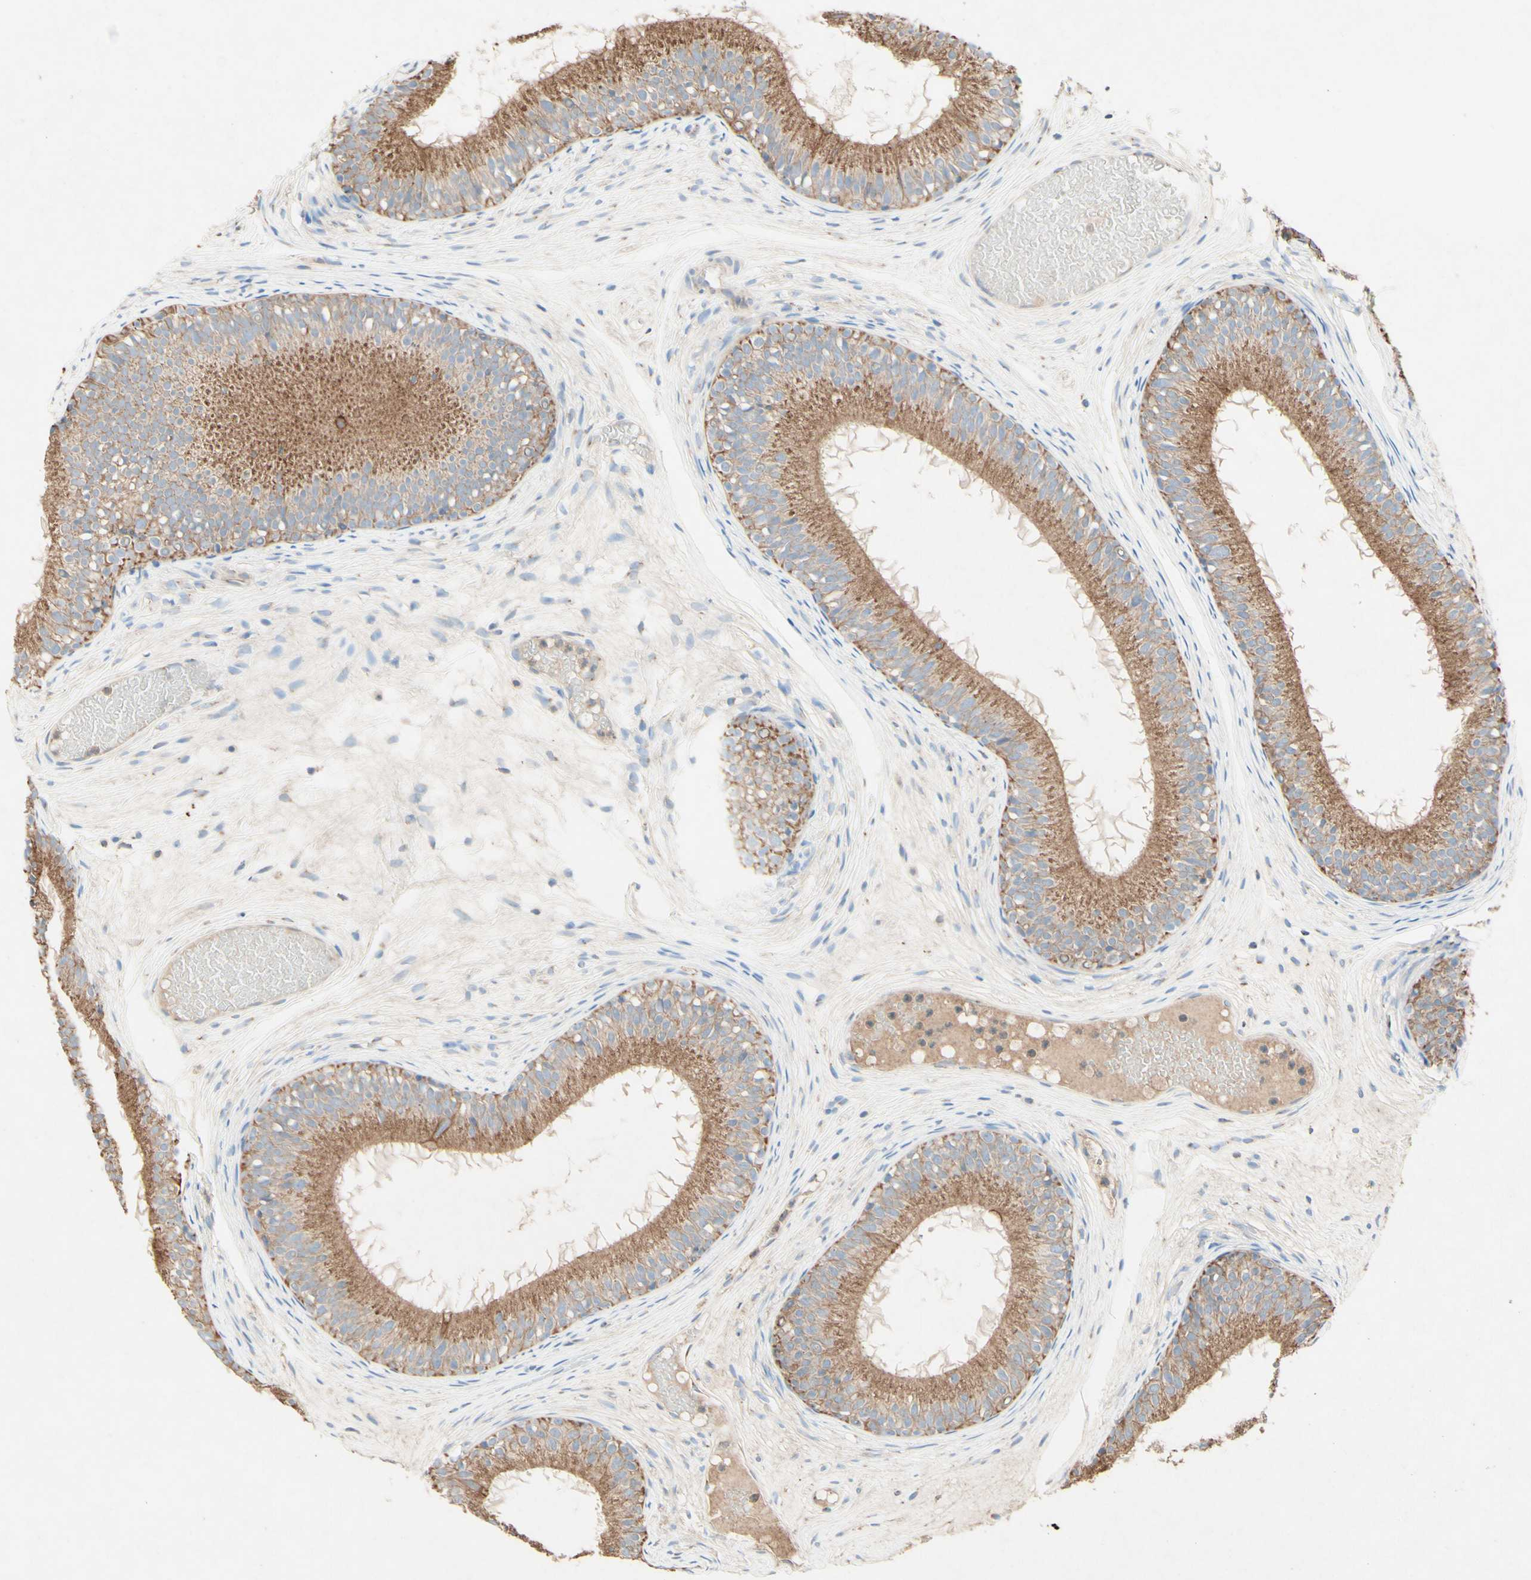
{"staining": {"intensity": "moderate", "quantity": ">75%", "location": "cytoplasmic/membranous"}, "tissue": "epididymis", "cell_type": "Glandular cells", "image_type": "normal", "snomed": [{"axis": "morphology", "description": "Normal tissue, NOS"}, {"axis": "morphology", "description": "Atrophy, NOS"}, {"axis": "topography", "description": "Testis"}, {"axis": "topography", "description": "Epididymis"}], "caption": "This micrograph exhibits benign epididymis stained with immunohistochemistry (IHC) to label a protein in brown. The cytoplasmic/membranous of glandular cells show moderate positivity for the protein. Nuclei are counter-stained blue.", "gene": "MTM1", "patient": {"sex": "male", "age": 18}}